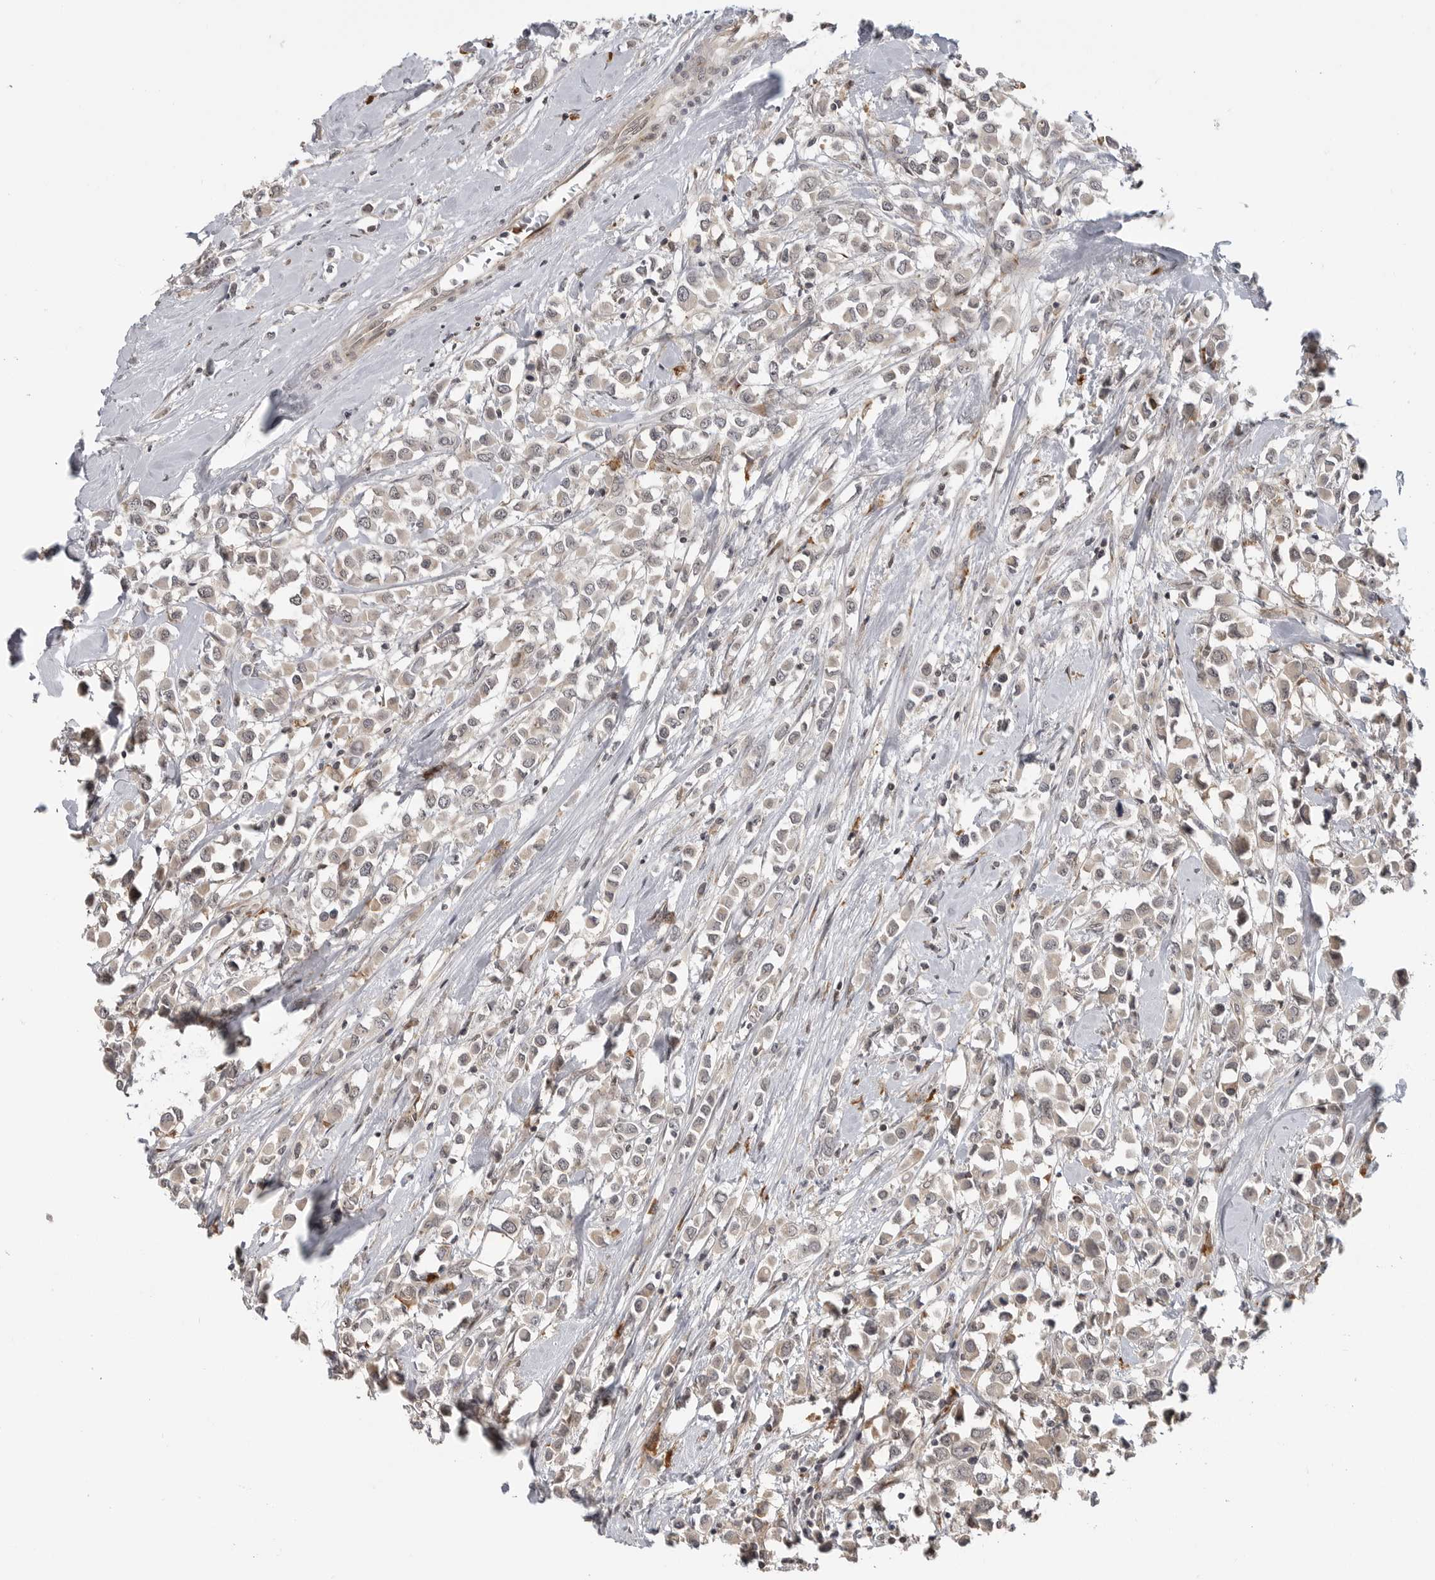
{"staining": {"intensity": "weak", "quantity": "25%-75%", "location": "cytoplasmic/membranous"}, "tissue": "breast cancer", "cell_type": "Tumor cells", "image_type": "cancer", "snomed": [{"axis": "morphology", "description": "Duct carcinoma"}, {"axis": "topography", "description": "Breast"}], "caption": "A photomicrograph of human breast cancer stained for a protein displays weak cytoplasmic/membranous brown staining in tumor cells. The staining is performed using DAB (3,3'-diaminobenzidine) brown chromogen to label protein expression. The nuclei are counter-stained blue using hematoxylin.", "gene": "CEP295NL", "patient": {"sex": "female", "age": 61}}